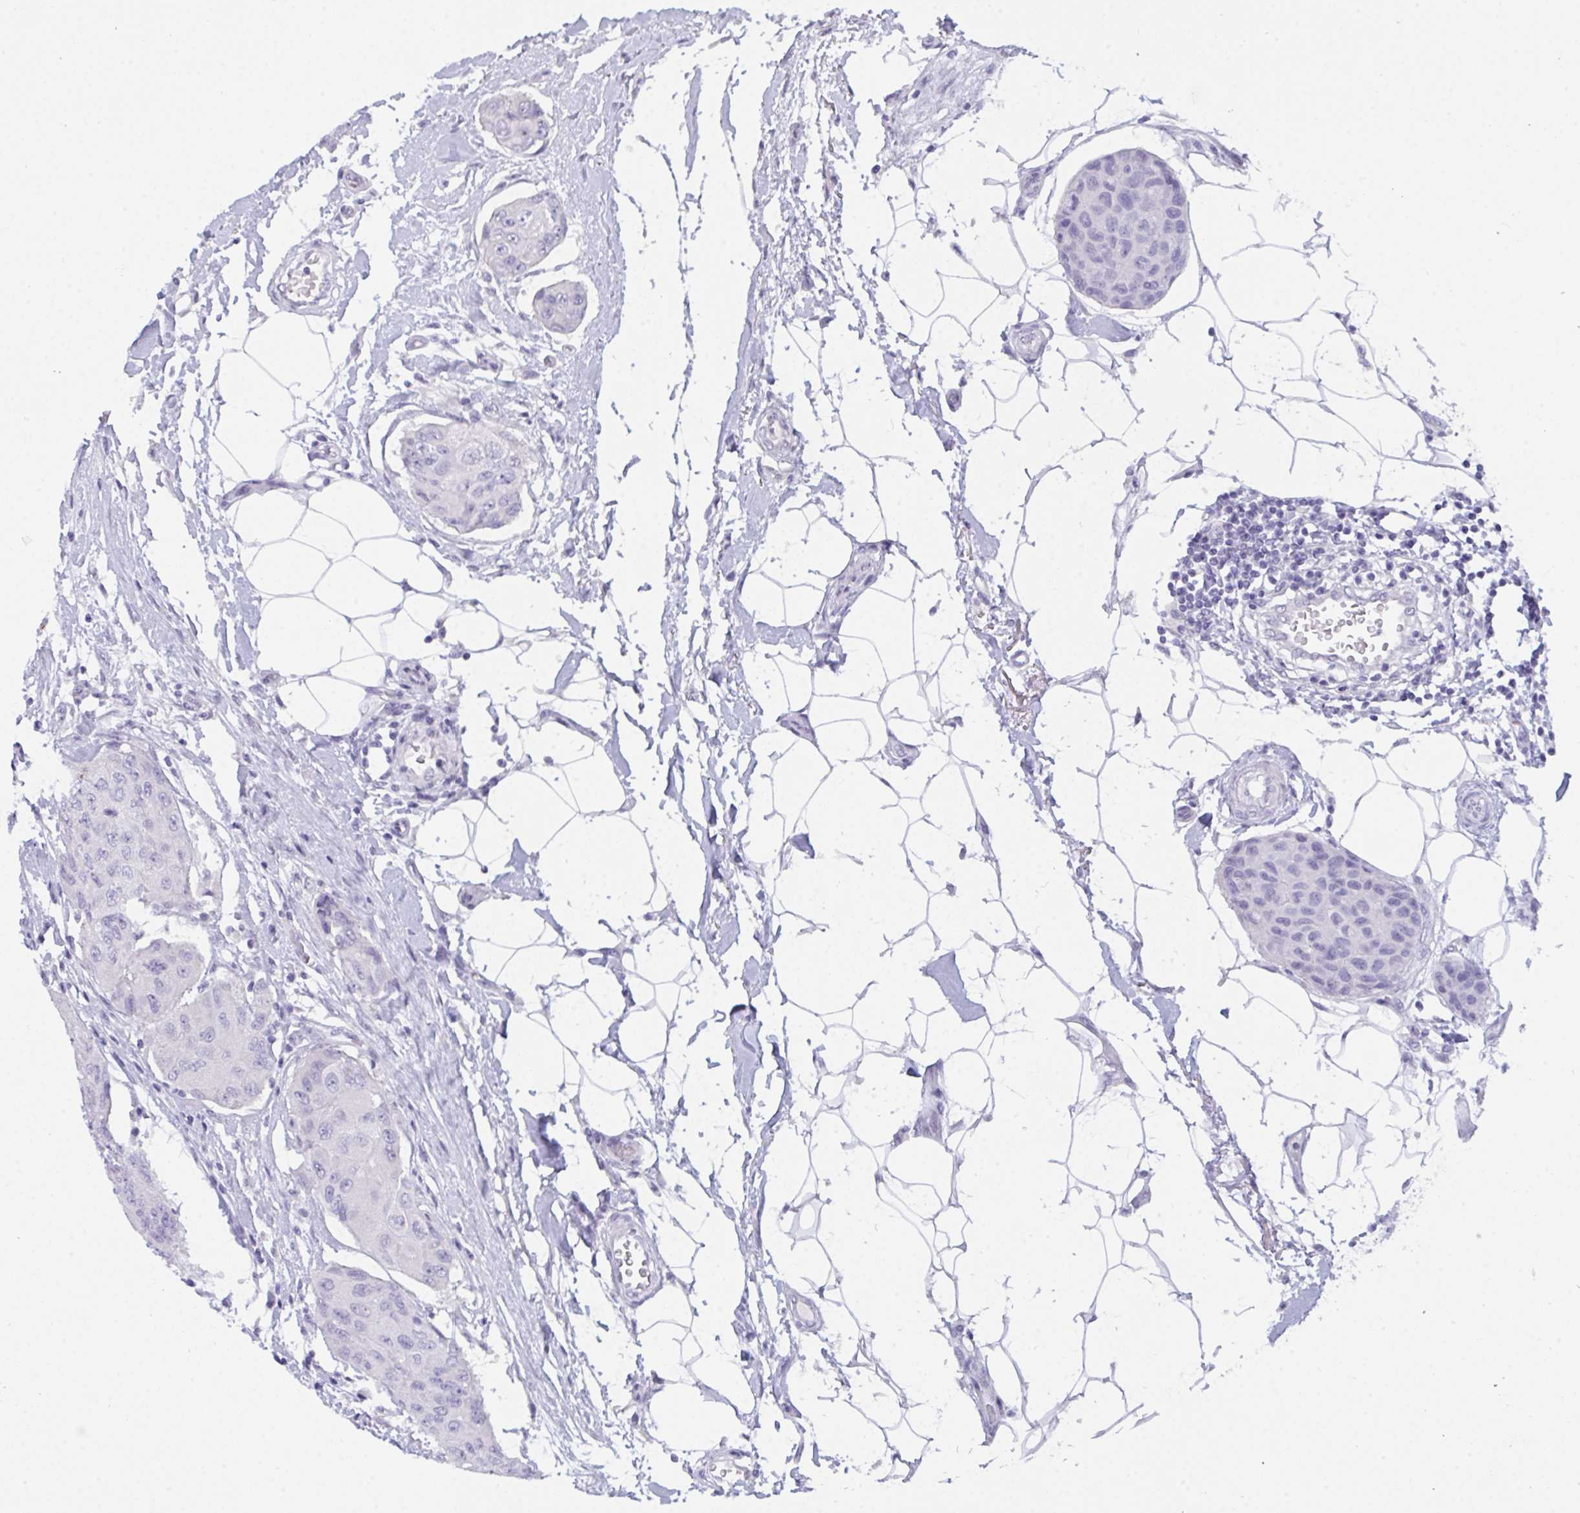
{"staining": {"intensity": "negative", "quantity": "none", "location": "none"}, "tissue": "breast cancer", "cell_type": "Tumor cells", "image_type": "cancer", "snomed": [{"axis": "morphology", "description": "Duct carcinoma"}, {"axis": "topography", "description": "Breast"}, {"axis": "topography", "description": "Lymph node"}], "caption": "Photomicrograph shows no significant protein expression in tumor cells of breast cancer.", "gene": "PRDM9", "patient": {"sex": "female", "age": 80}}